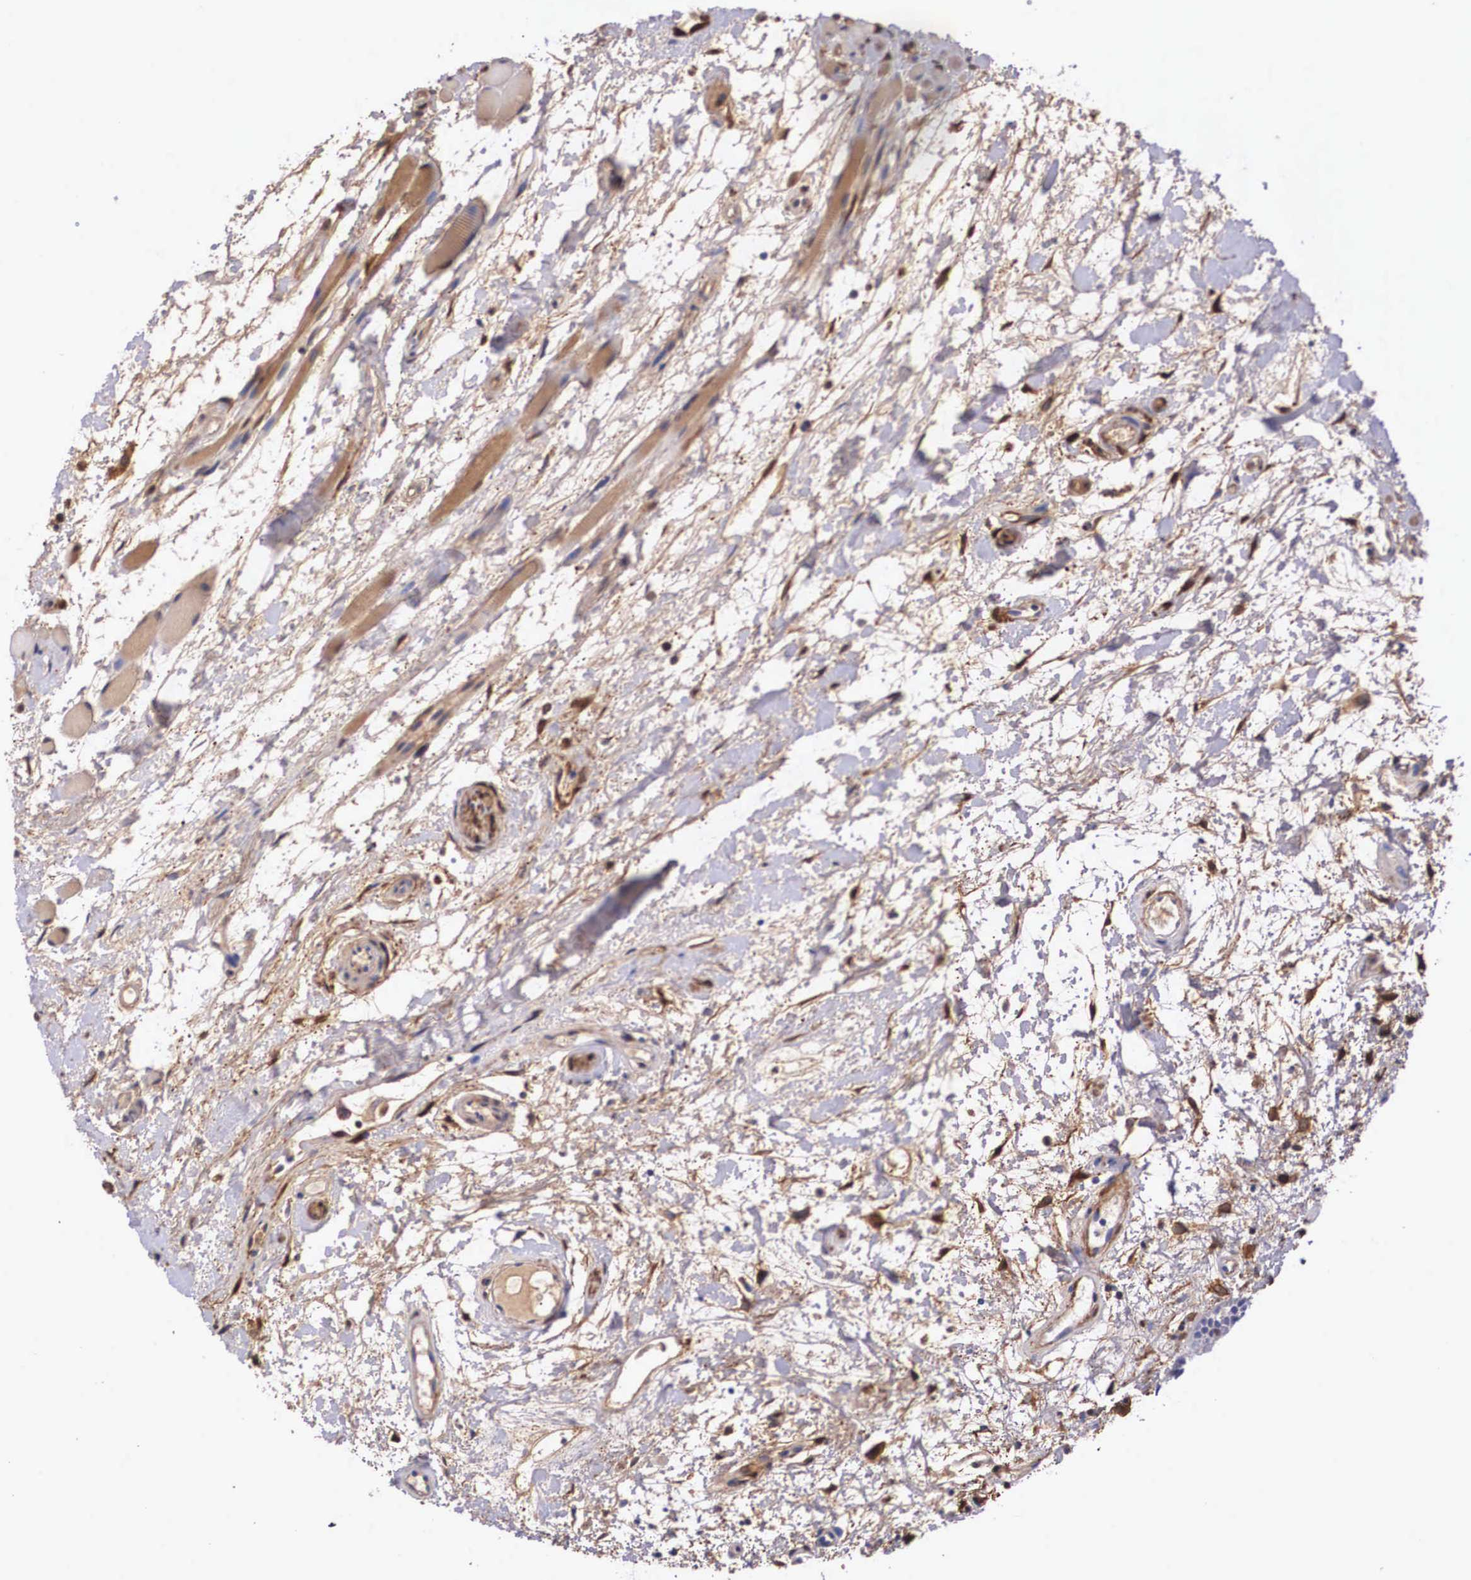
{"staining": {"intensity": "negative", "quantity": "none", "location": "none"}, "tissue": "oral mucosa", "cell_type": "Squamous epithelial cells", "image_type": "normal", "snomed": [{"axis": "morphology", "description": "Normal tissue, NOS"}, {"axis": "topography", "description": "Oral tissue"}], "caption": "Human oral mucosa stained for a protein using IHC demonstrates no positivity in squamous epithelial cells.", "gene": "LGALS1", "patient": {"sex": "female", "age": 79}}